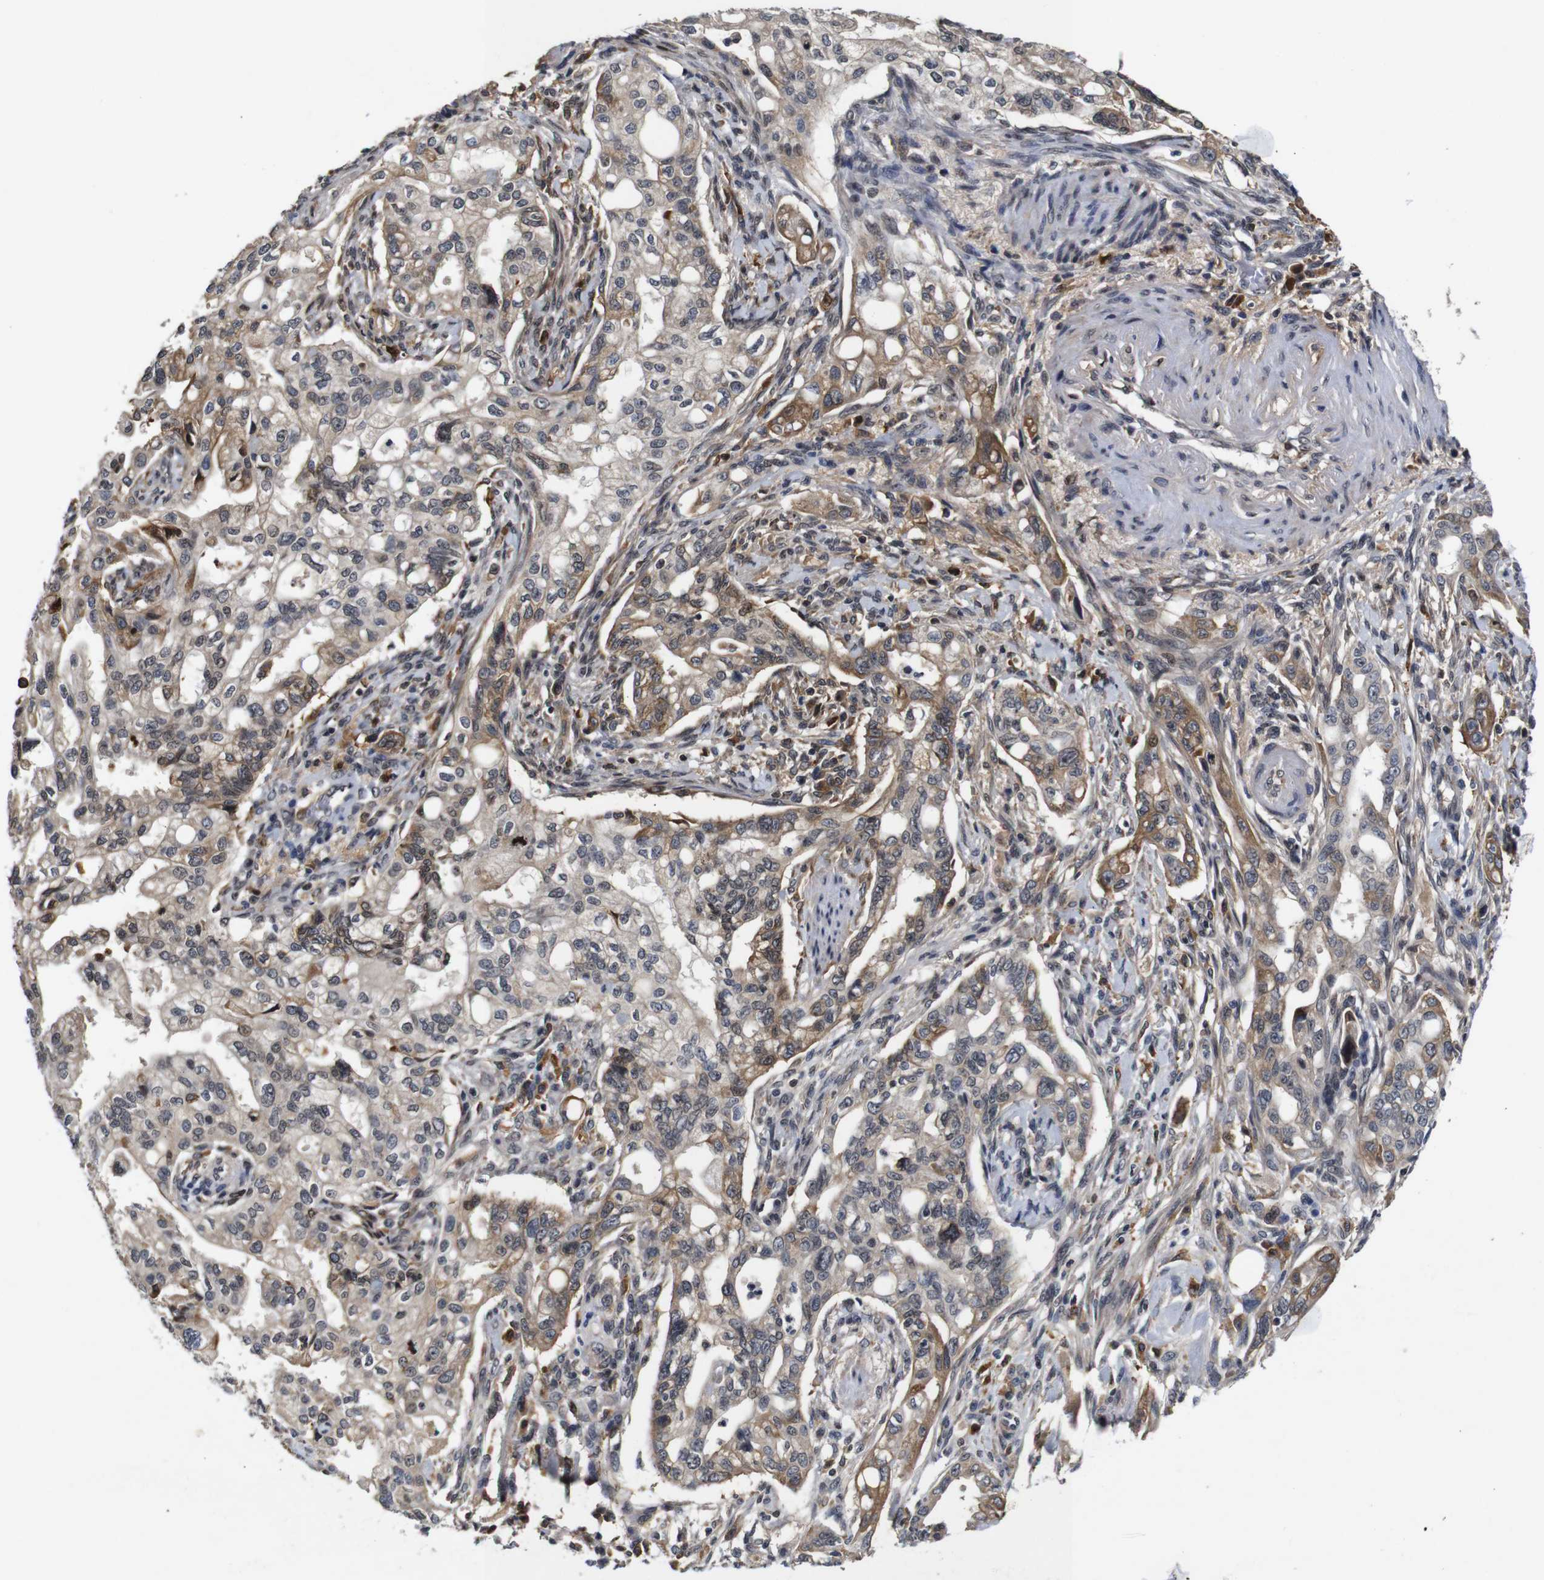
{"staining": {"intensity": "moderate", "quantity": "25%-75%", "location": "cytoplasmic/membranous"}, "tissue": "pancreatic cancer", "cell_type": "Tumor cells", "image_type": "cancer", "snomed": [{"axis": "morphology", "description": "Normal tissue, NOS"}, {"axis": "topography", "description": "Pancreas"}], "caption": "Approximately 25%-75% of tumor cells in pancreatic cancer reveal moderate cytoplasmic/membranous protein expression as visualized by brown immunohistochemical staining.", "gene": "MYC", "patient": {"sex": "male", "age": 42}}